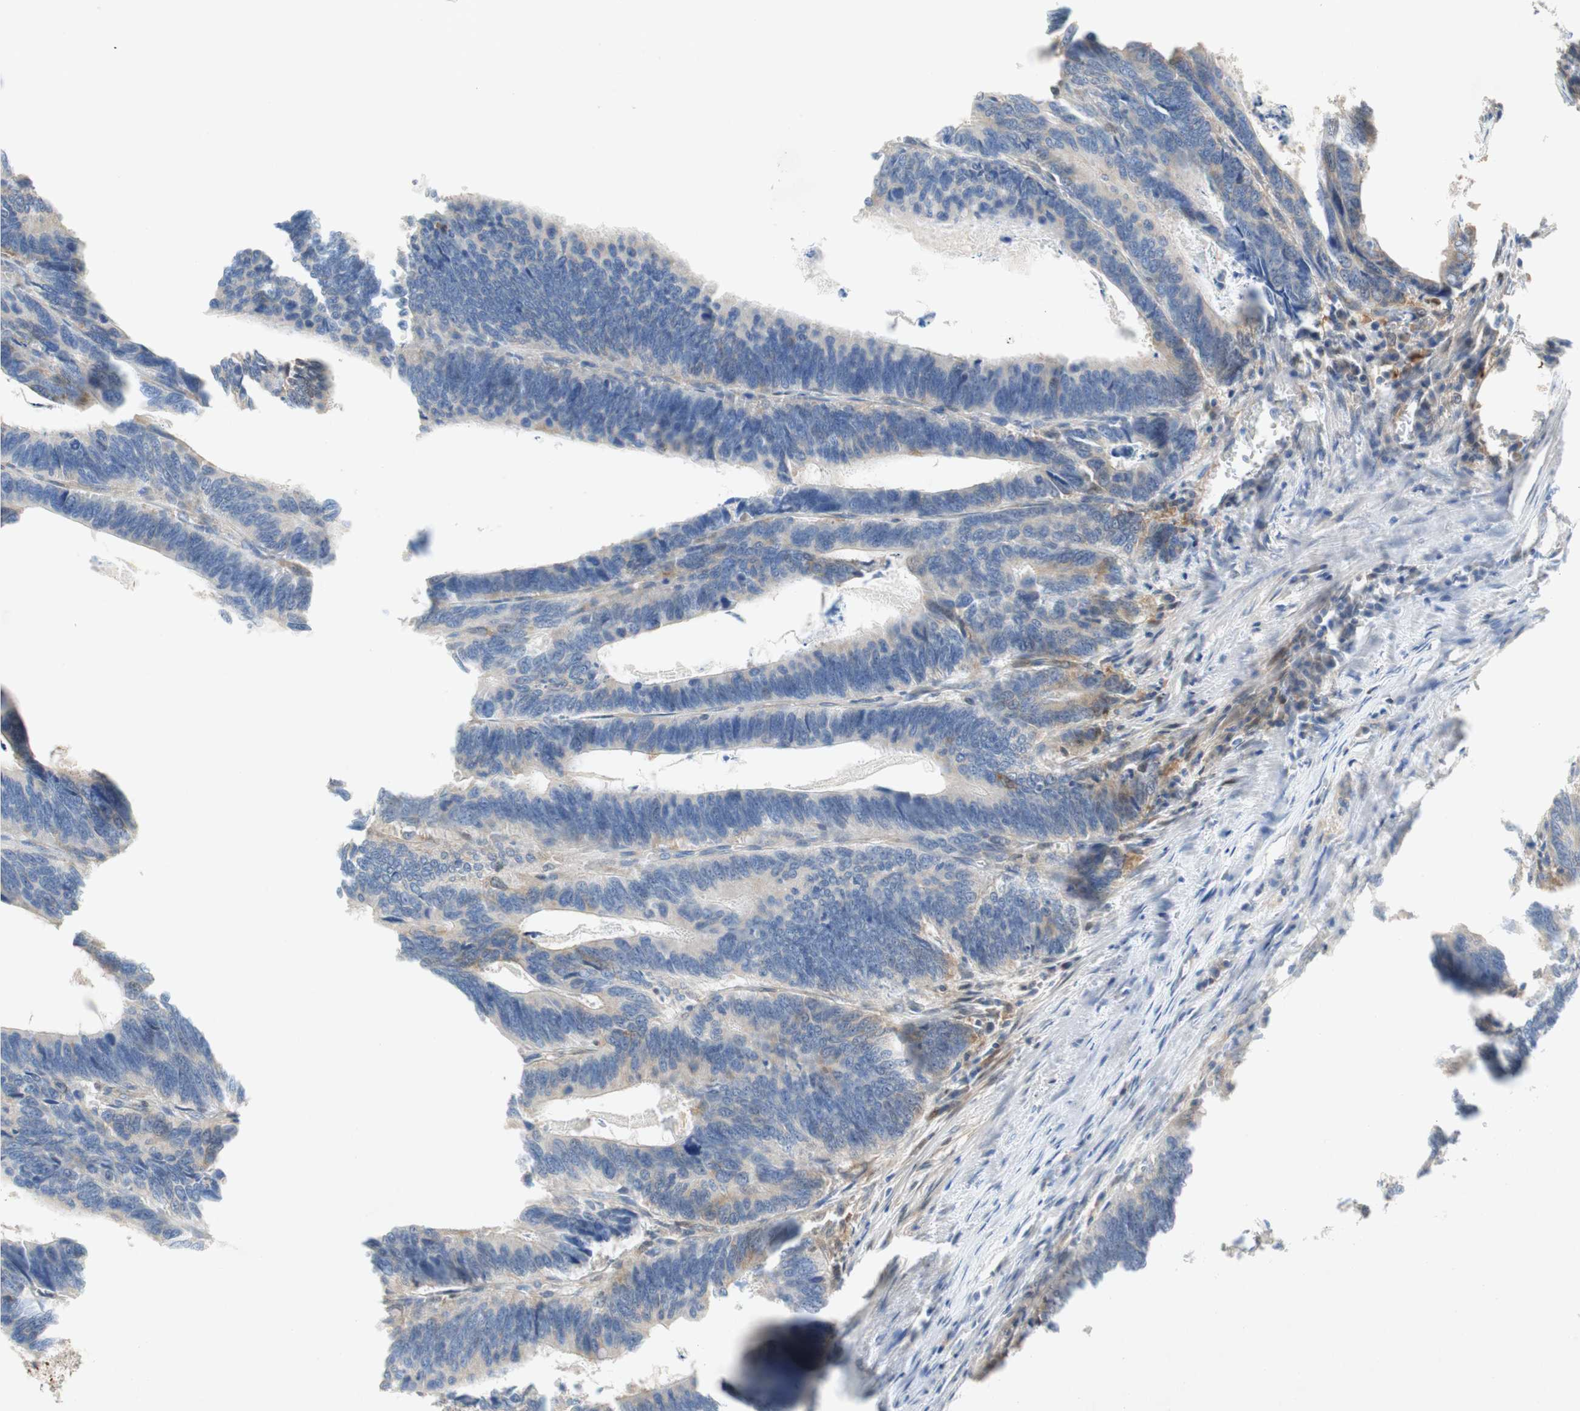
{"staining": {"intensity": "weak", "quantity": "<25%", "location": "cytoplasmic/membranous"}, "tissue": "colorectal cancer", "cell_type": "Tumor cells", "image_type": "cancer", "snomed": [{"axis": "morphology", "description": "Adenocarcinoma, NOS"}, {"axis": "topography", "description": "Colon"}], "caption": "Histopathology image shows no protein positivity in tumor cells of colorectal cancer (adenocarcinoma) tissue.", "gene": "RELB", "patient": {"sex": "male", "age": 72}}